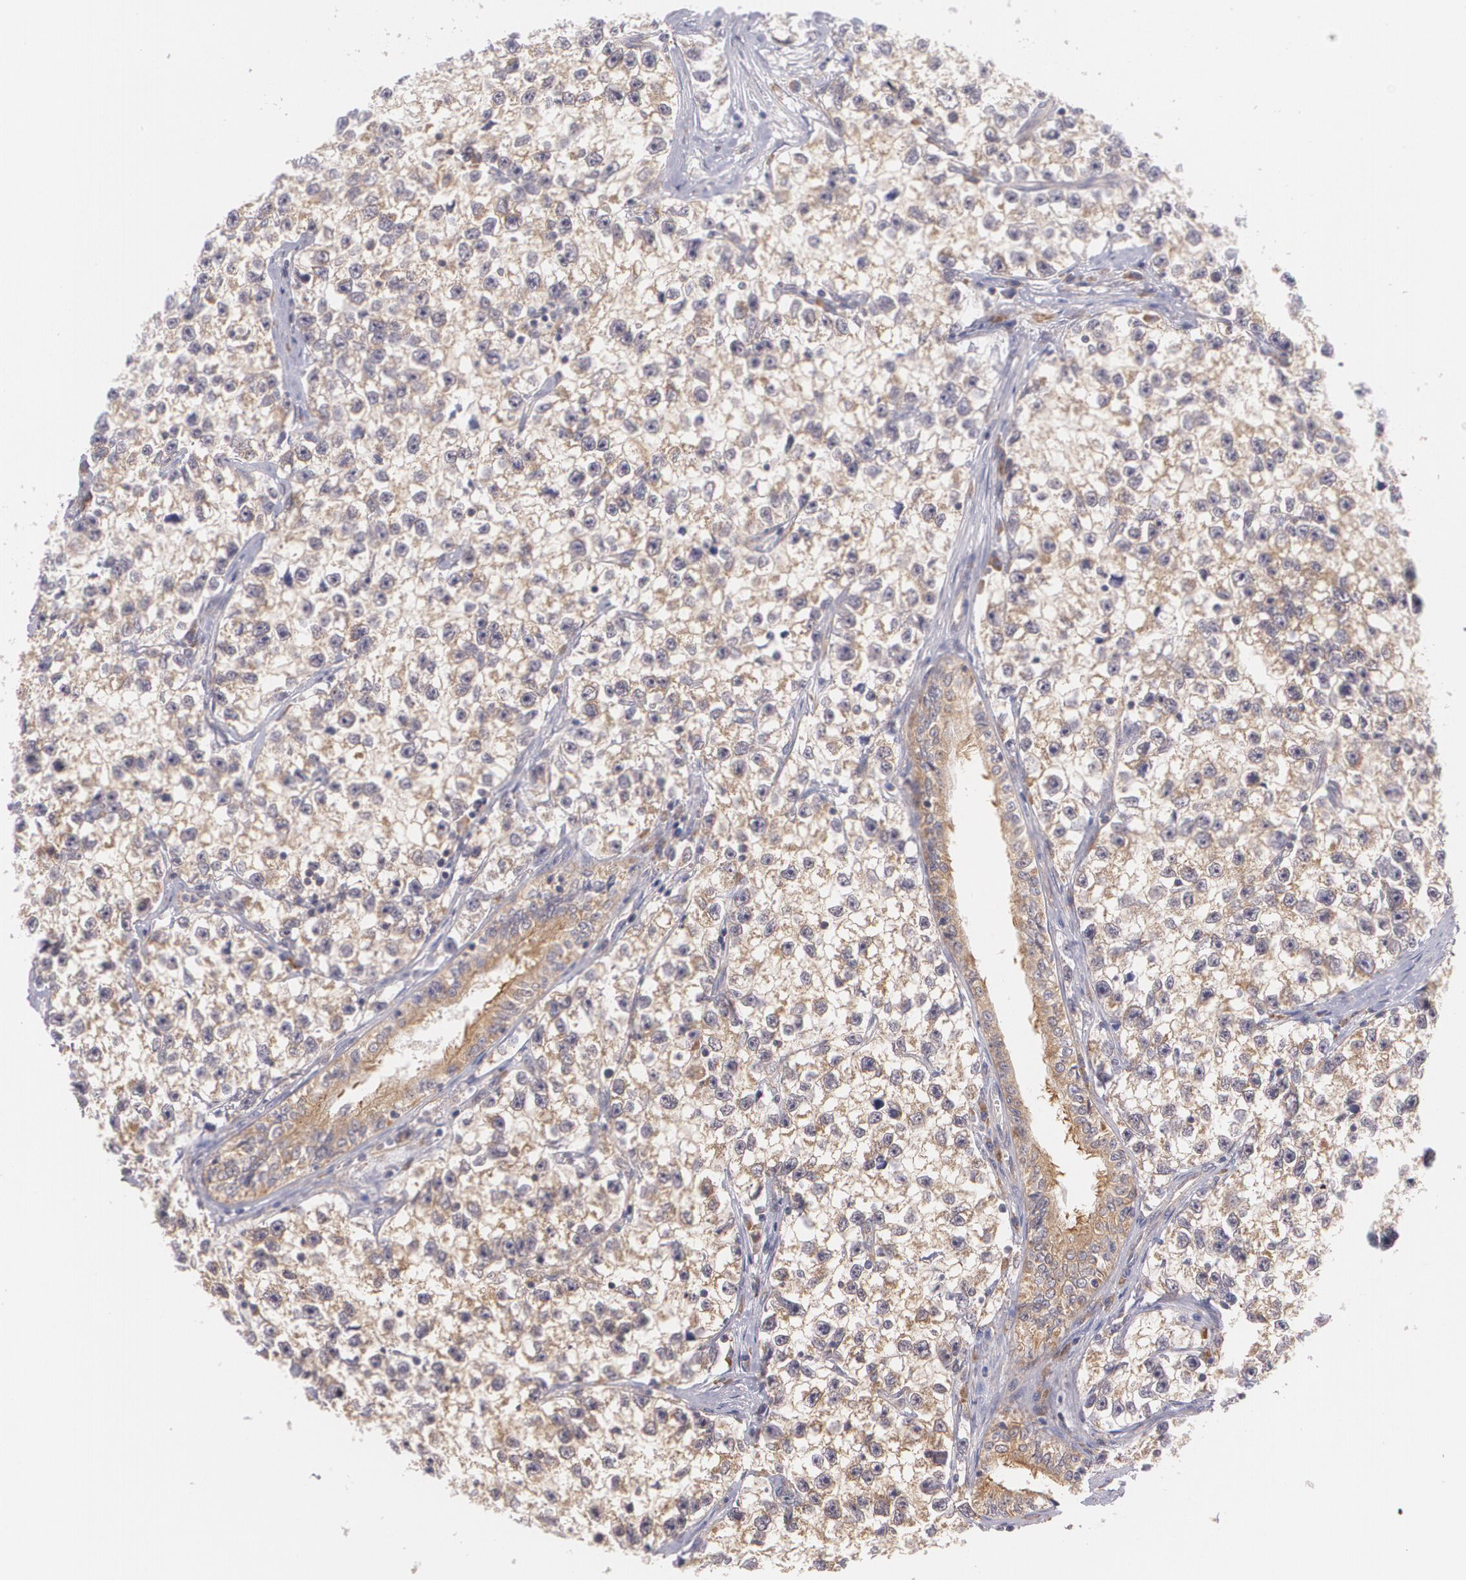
{"staining": {"intensity": "weak", "quantity": ">75%", "location": "cytoplasmic/membranous"}, "tissue": "testis cancer", "cell_type": "Tumor cells", "image_type": "cancer", "snomed": [{"axis": "morphology", "description": "Seminoma, NOS"}, {"axis": "morphology", "description": "Carcinoma, Embryonal, NOS"}, {"axis": "topography", "description": "Testis"}], "caption": "Seminoma (testis) stained with IHC demonstrates weak cytoplasmic/membranous staining in about >75% of tumor cells.", "gene": "CCL17", "patient": {"sex": "male", "age": 30}}